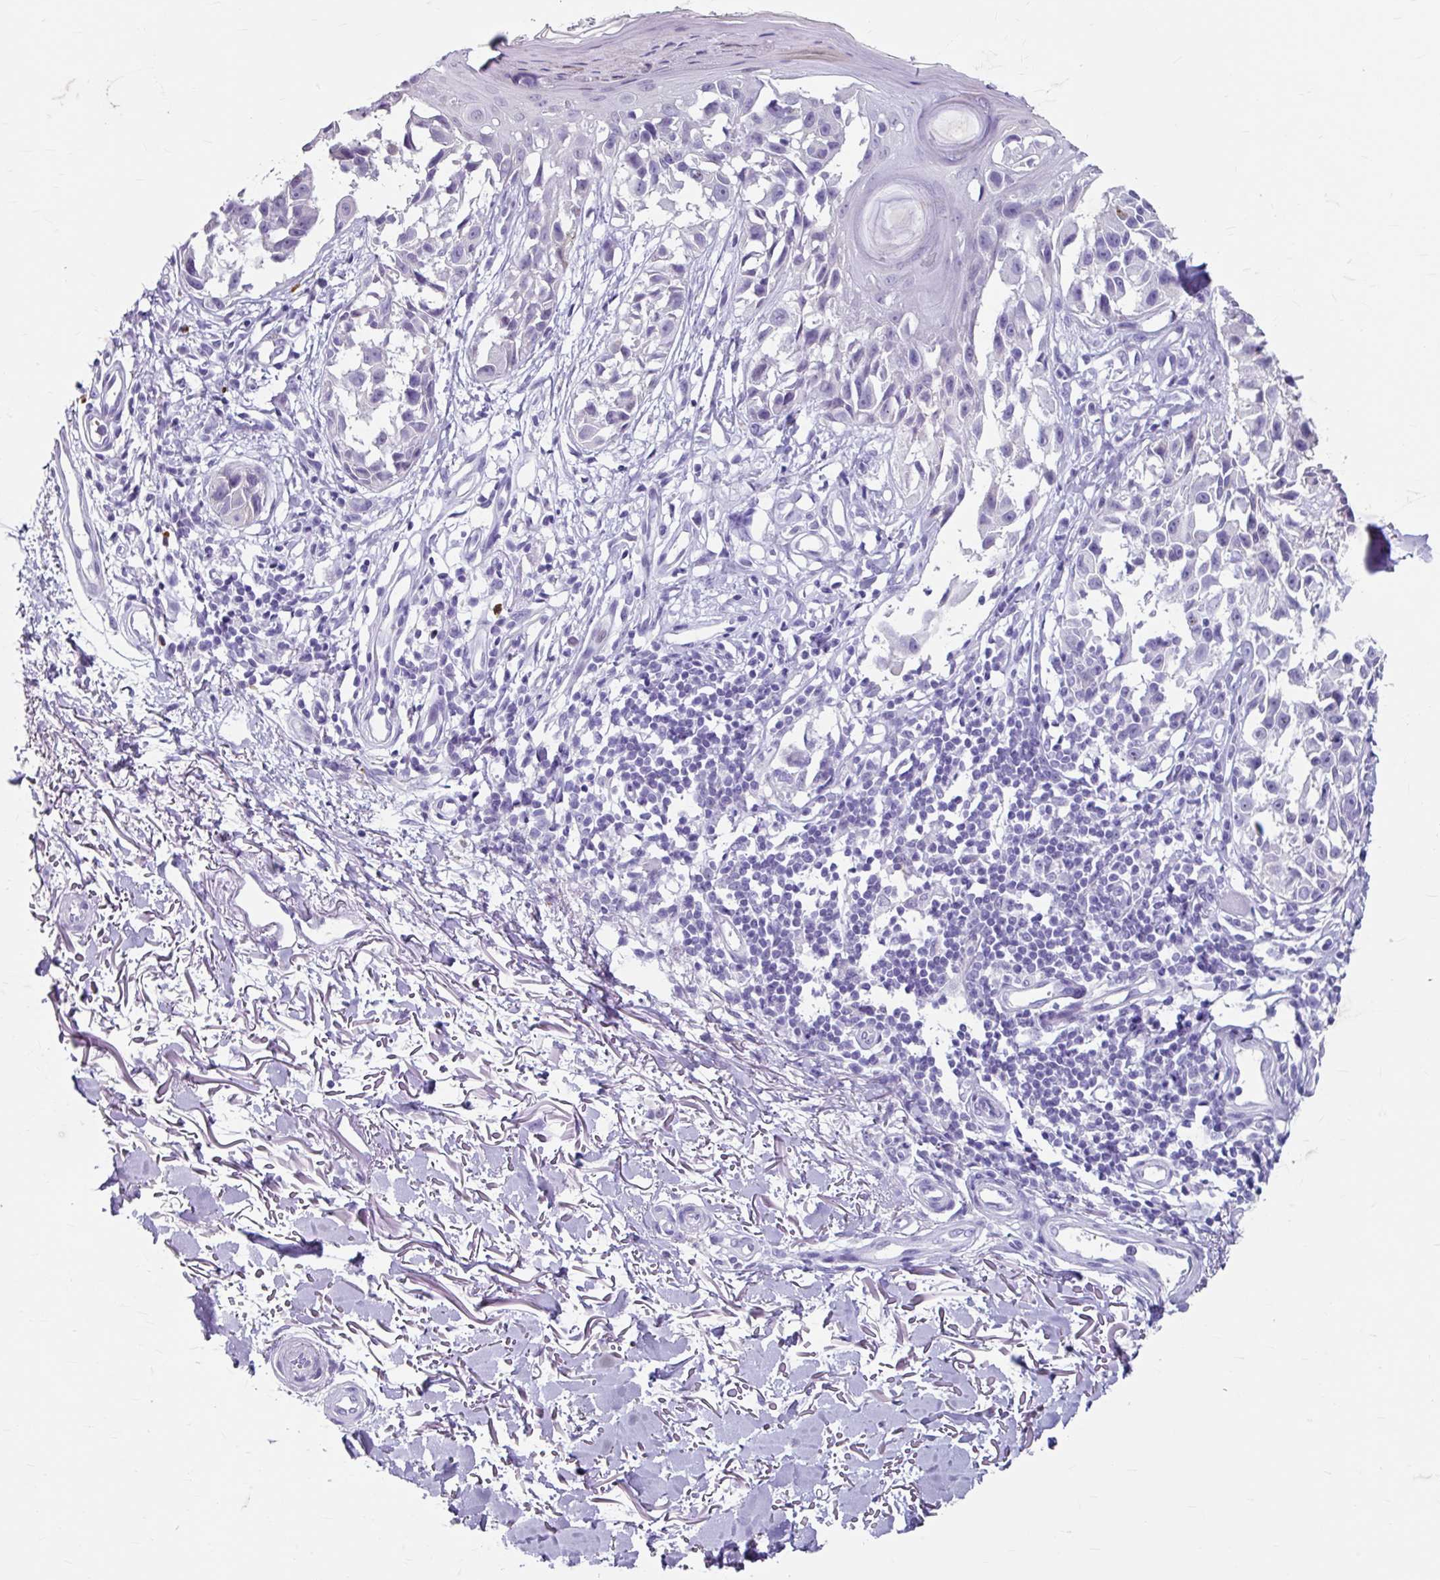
{"staining": {"intensity": "negative", "quantity": "none", "location": "none"}, "tissue": "melanoma", "cell_type": "Tumor cells", "image_type": "cancer", "snomed": [{"axis": "morphology", "description": "Malignant melanoma, NOS"}, {"axis": "topography", "description": "Skin"}], "caption": "Tumor cells show no significant protein positivity in malignant melanoma.", "gene": "ANKRD1", "patient": {"sex": "male", "age": 73}}